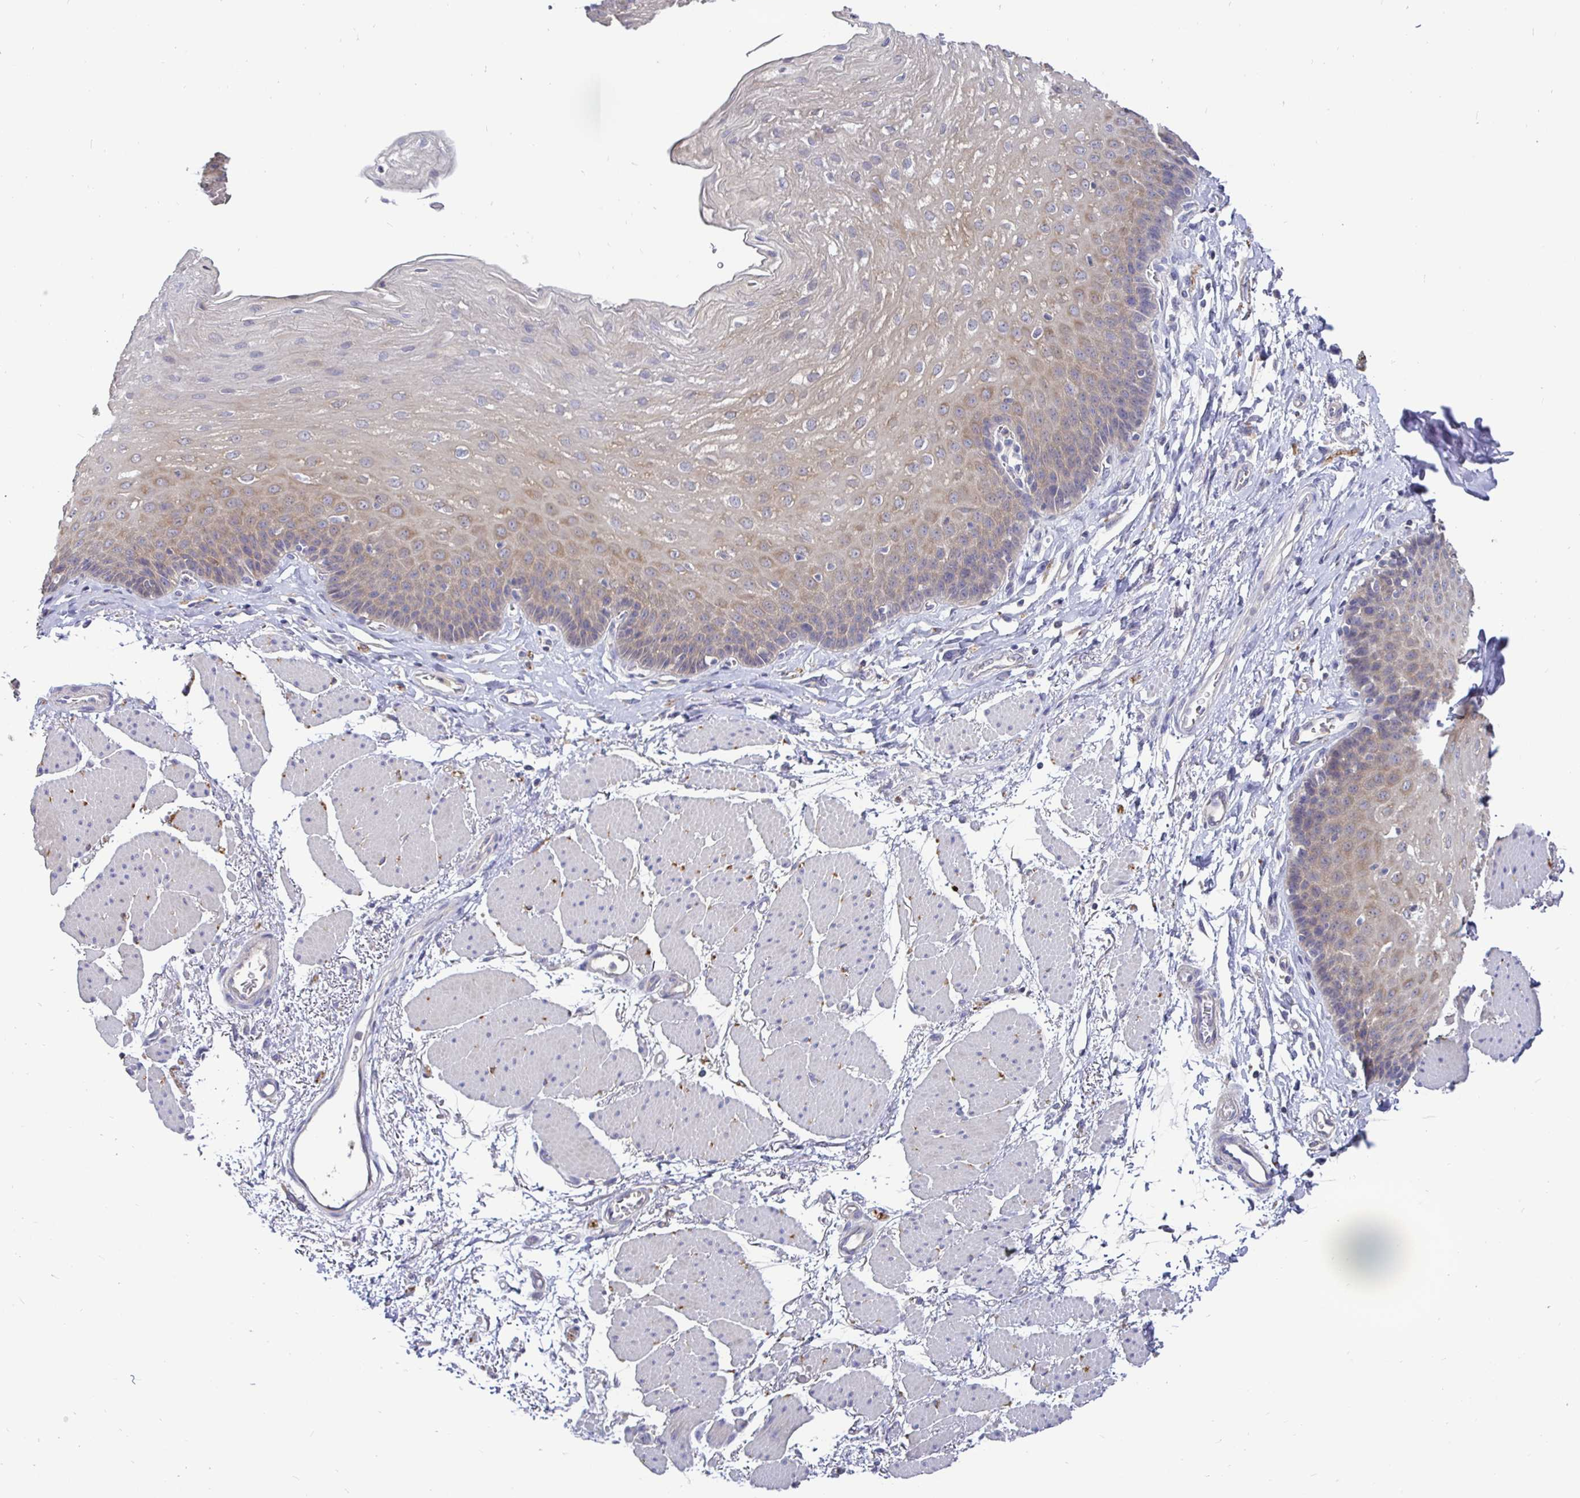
{"staining": {"intensity": "weak", "quantity": "25%-75%", "location": "cytoplasmic/membranous"}, "tissue": "esophagus", "cell_type": "Squamous epithelial cells", "image_type": "normal", "snomed": [{"axis": "morphology", "description": "Normal tissue, NOS"}, {"axis": "topography", "description": "Esophagus"}], "caption": "Esophagus was stained to show a protein in brown. There is low levels of weak cytoplasmic/membranous expression in about 25%-75% of squamous epithelial cells. (IHC, brightfield microscopy, high magnification).", "gene": "KIF21A", "patient": {"sex": "female", "age": 81}}